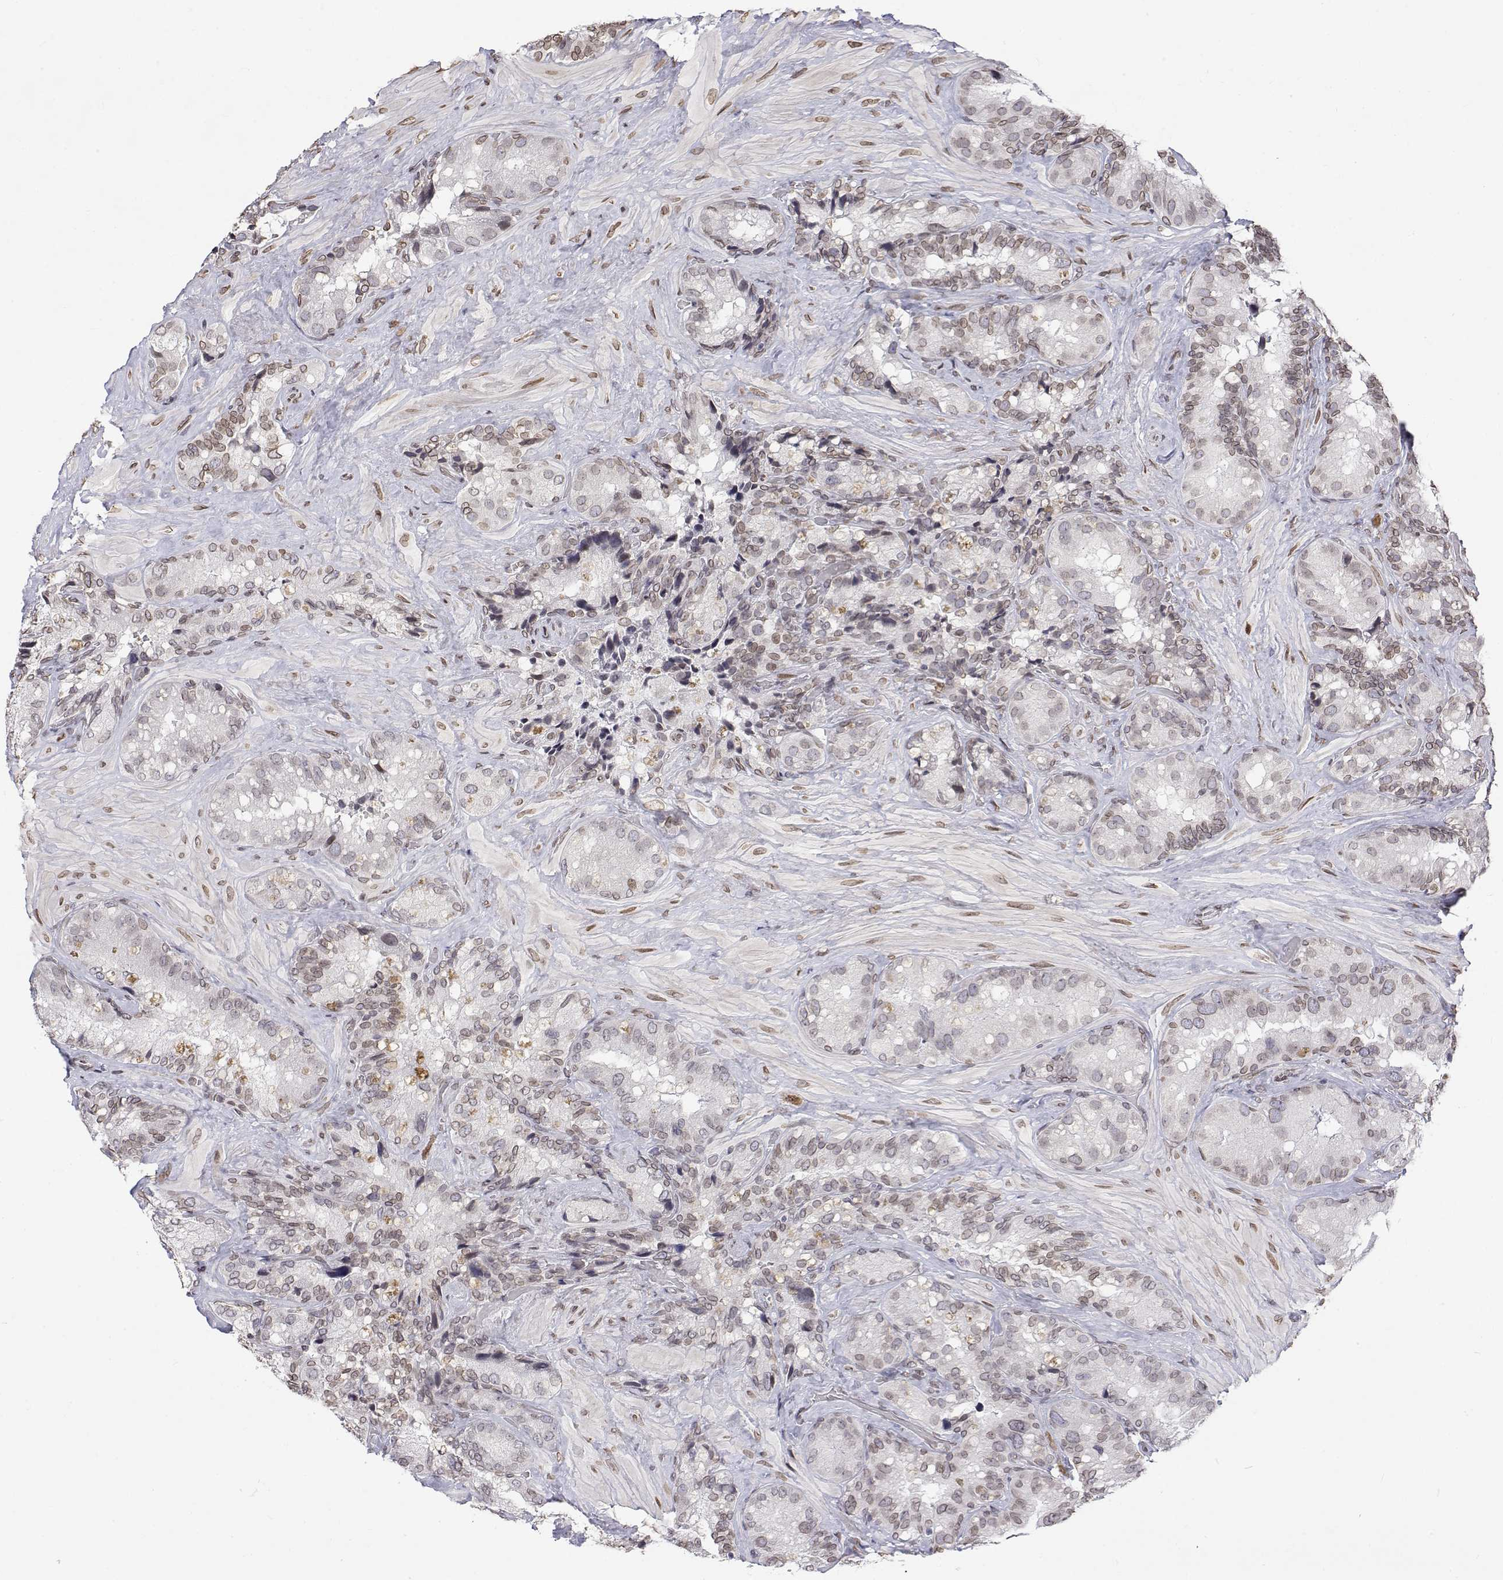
{"staining": {"intensity": "moderate", "quantity": "25%-75%", "location": "nuclear"}, "tissue": "seminal vesicle", "cell_type": "Glandular cells", "image_type": "normal", "snomed": [{"axis": "morphology", "description": "Normal tissue, NOS"}, {"axis": "topography", "description": "Seminal veicle"}], "caption": "A brown stain labels moderate nuclear expression of a protein in glandular cells of unremarkable human seminal vesicle.", "gene": "ZNF532", "patient": {"sex": "male", "age": 60}}